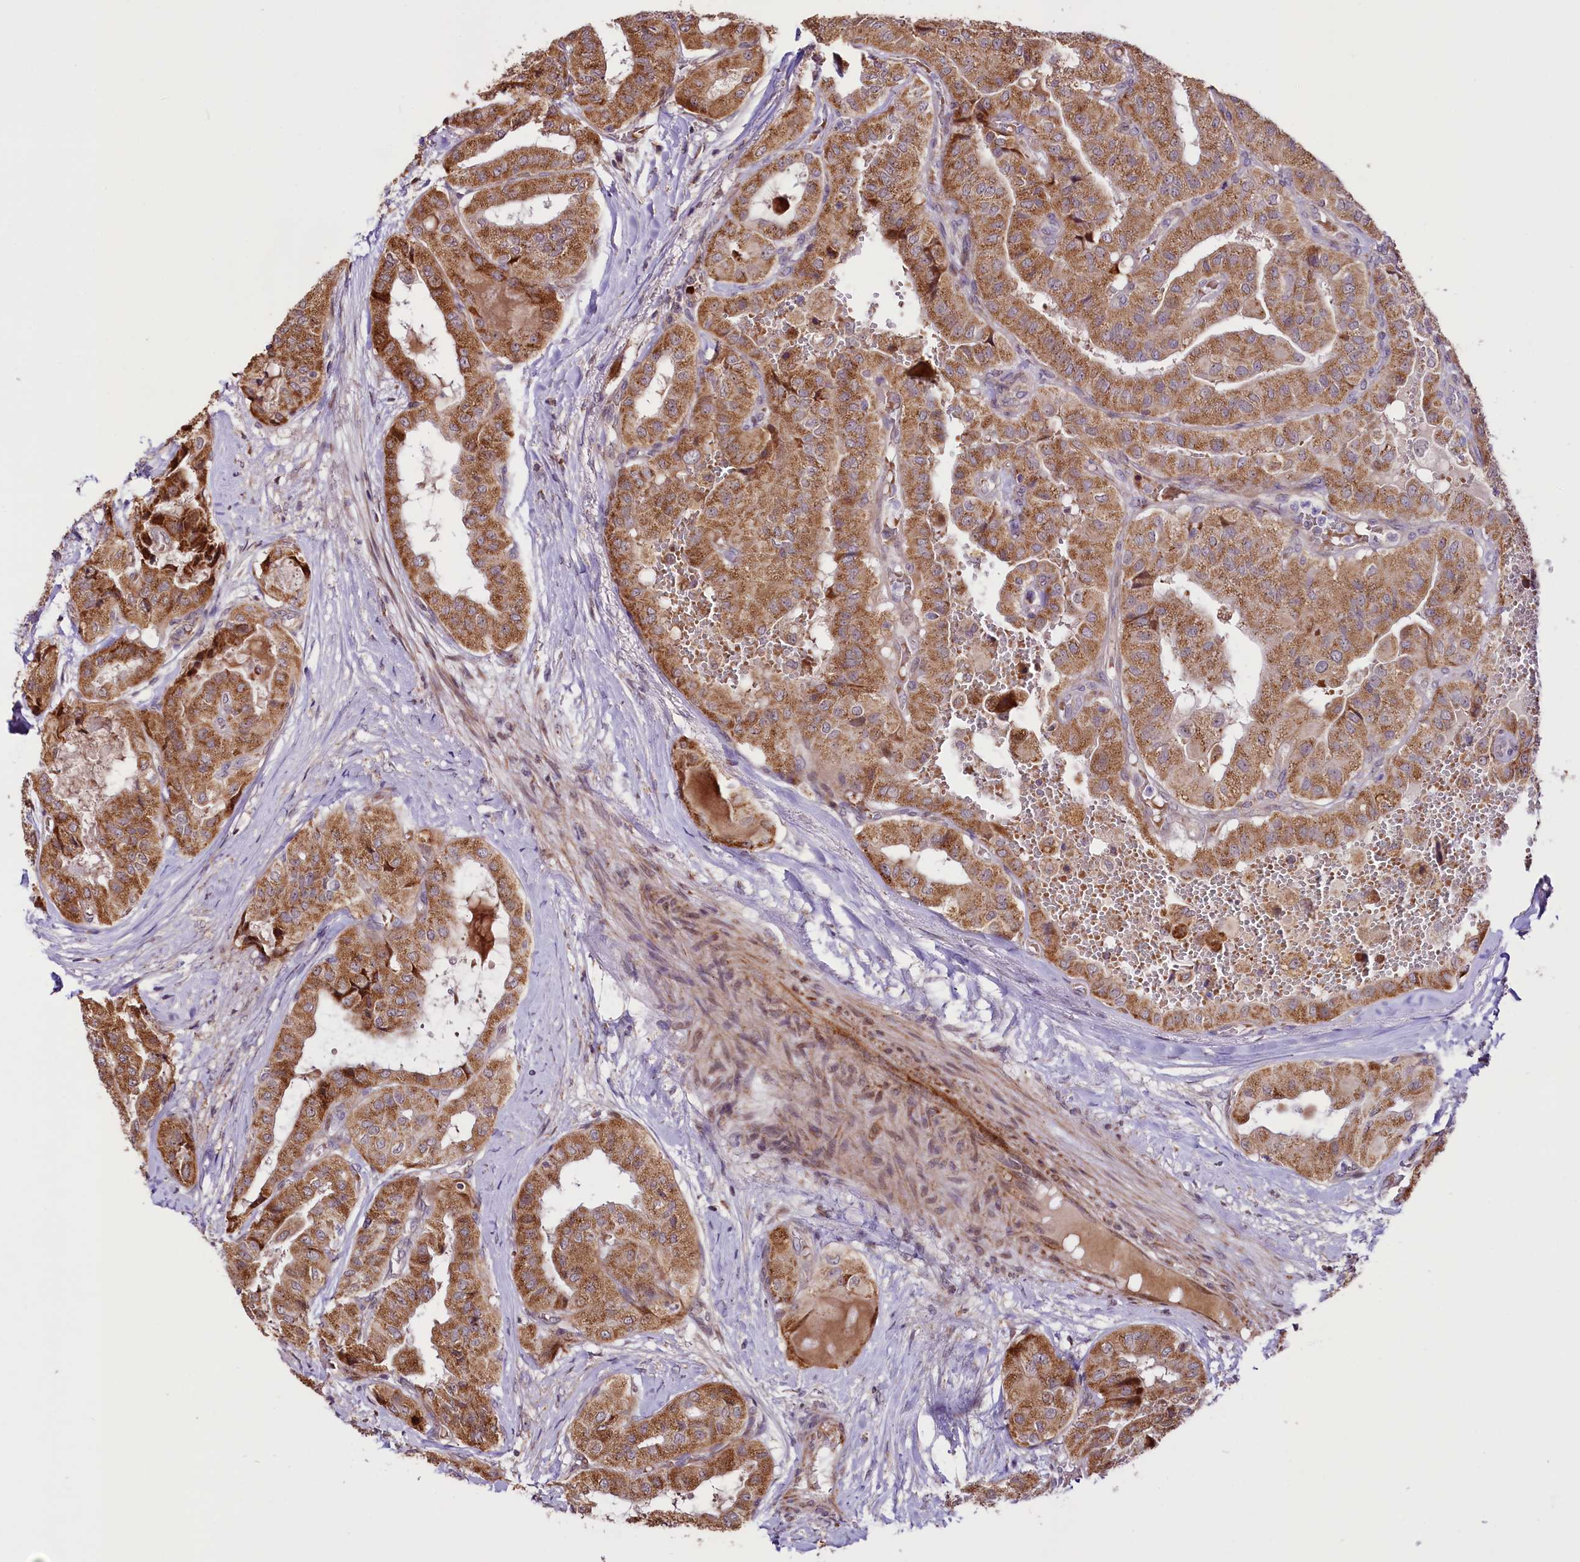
{"staining": {"intensity": "moderate", "quantity": ">75%", "location": "cytoplasmic/membranous"}, "tissue": "thyroid cancer", "cell_type": "Tumor cells", "image_type": "cancer", "snomed": [{"axis": "morphology", "description": "Papillary adenocarcinoma, NOS"}, {"axis": "topography", "description": "Thyroid gland"}], "caption": "A photomicrograph of human thyroid papillary adenocarcinoma stained for a protein demonstrates moderate cytoplasmic/membranous brown staining in tumor cells. Immunohistochemistry (ihc) stains the protein in brown and the nuclei are stained blue.", "gene": "ST7", "patient": {"sex": "female", "age": 59}}